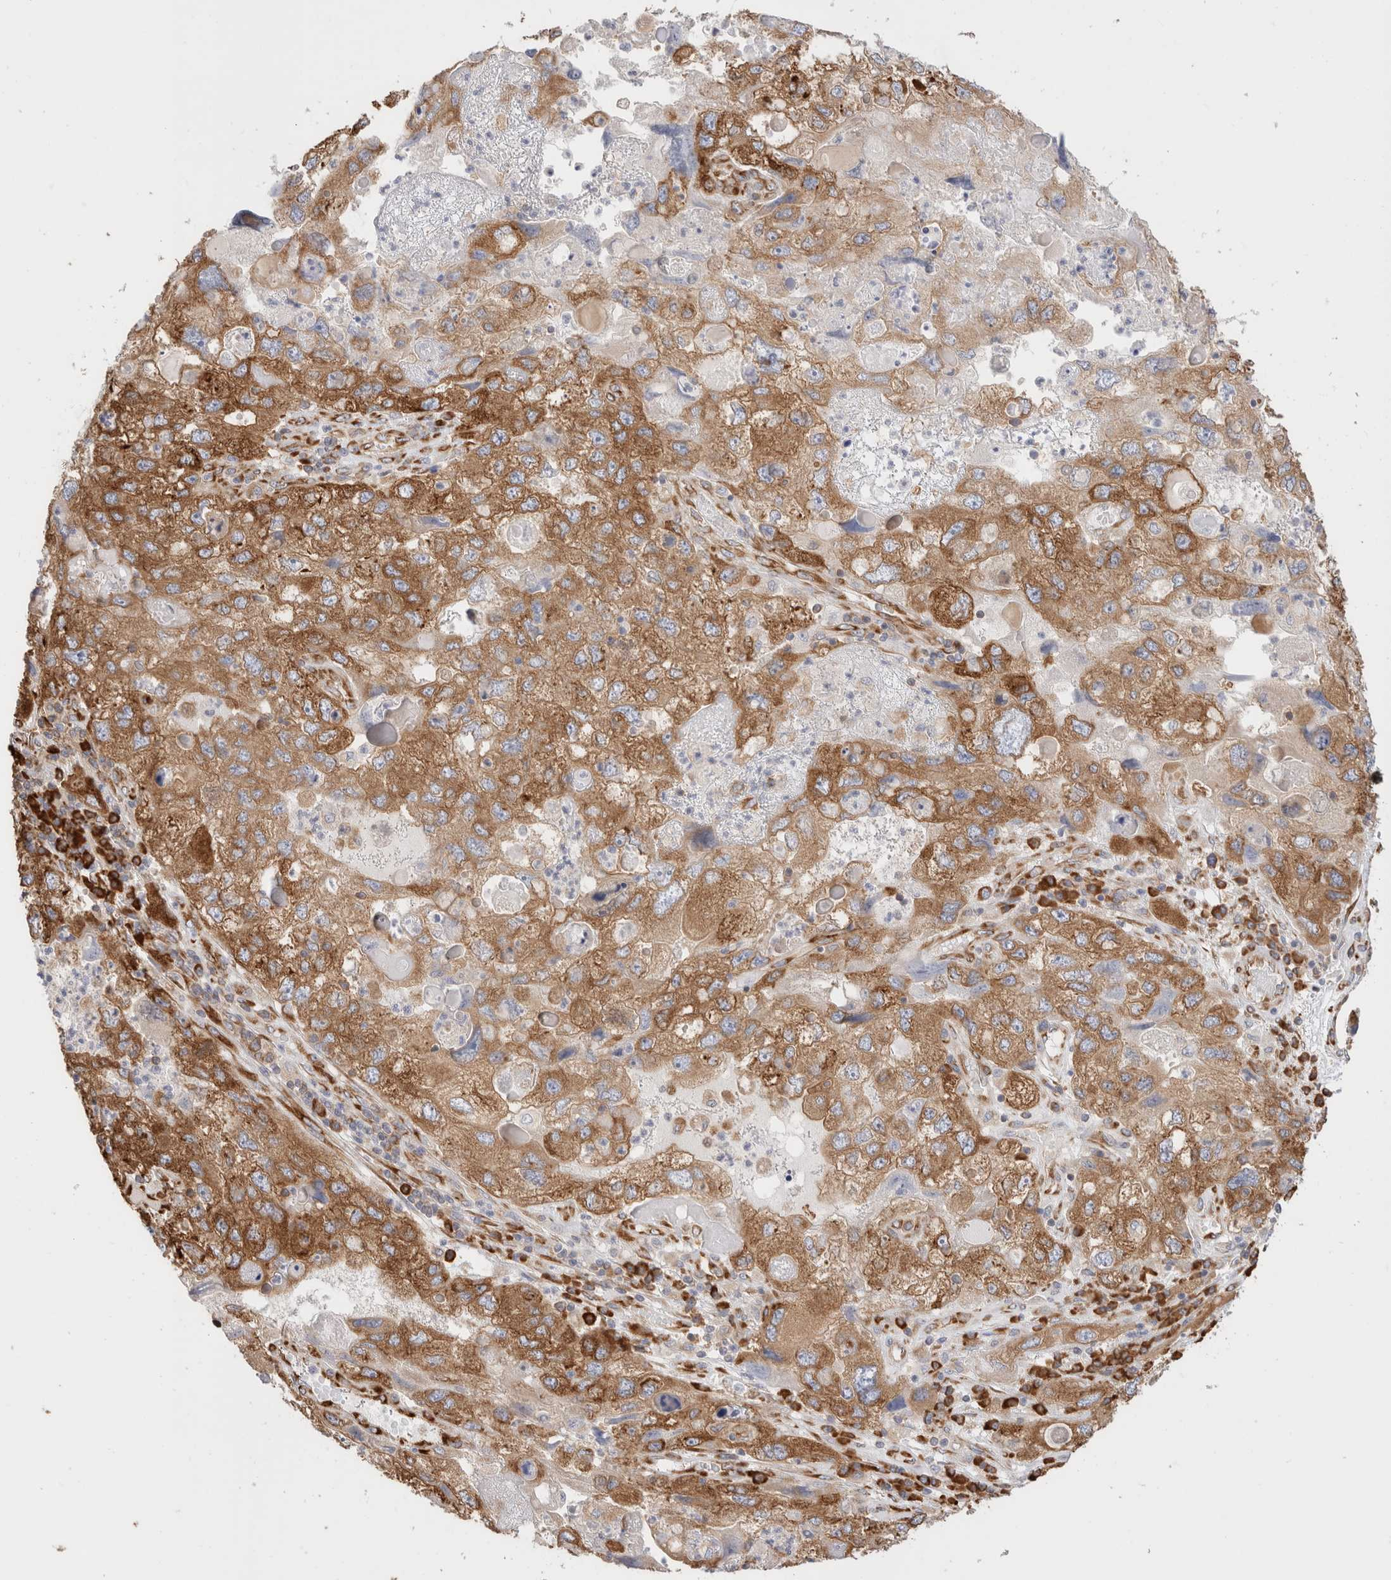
{"staining": {"intensity": "moderate", "quantity": ">75%", "location": "cytoplasmic/membranous"}, "tissue": "endometrial cancer", "cell_type": "Tumor cells", "image_type": "cancer", "snomed": [{"axis": "morphology", "description": "Adenocarcinoma, NOS"}, {"axis": "topography", "description": "Endometrium"}], "caption": "Protein staining displays moderate cytoplasmic/membranous positivity in approximately >75% of tumor cells in adenocarcinoma (endometrial).", "gene": "ZC2HC1A", "patient": {"sex": "female", "age": 49}}